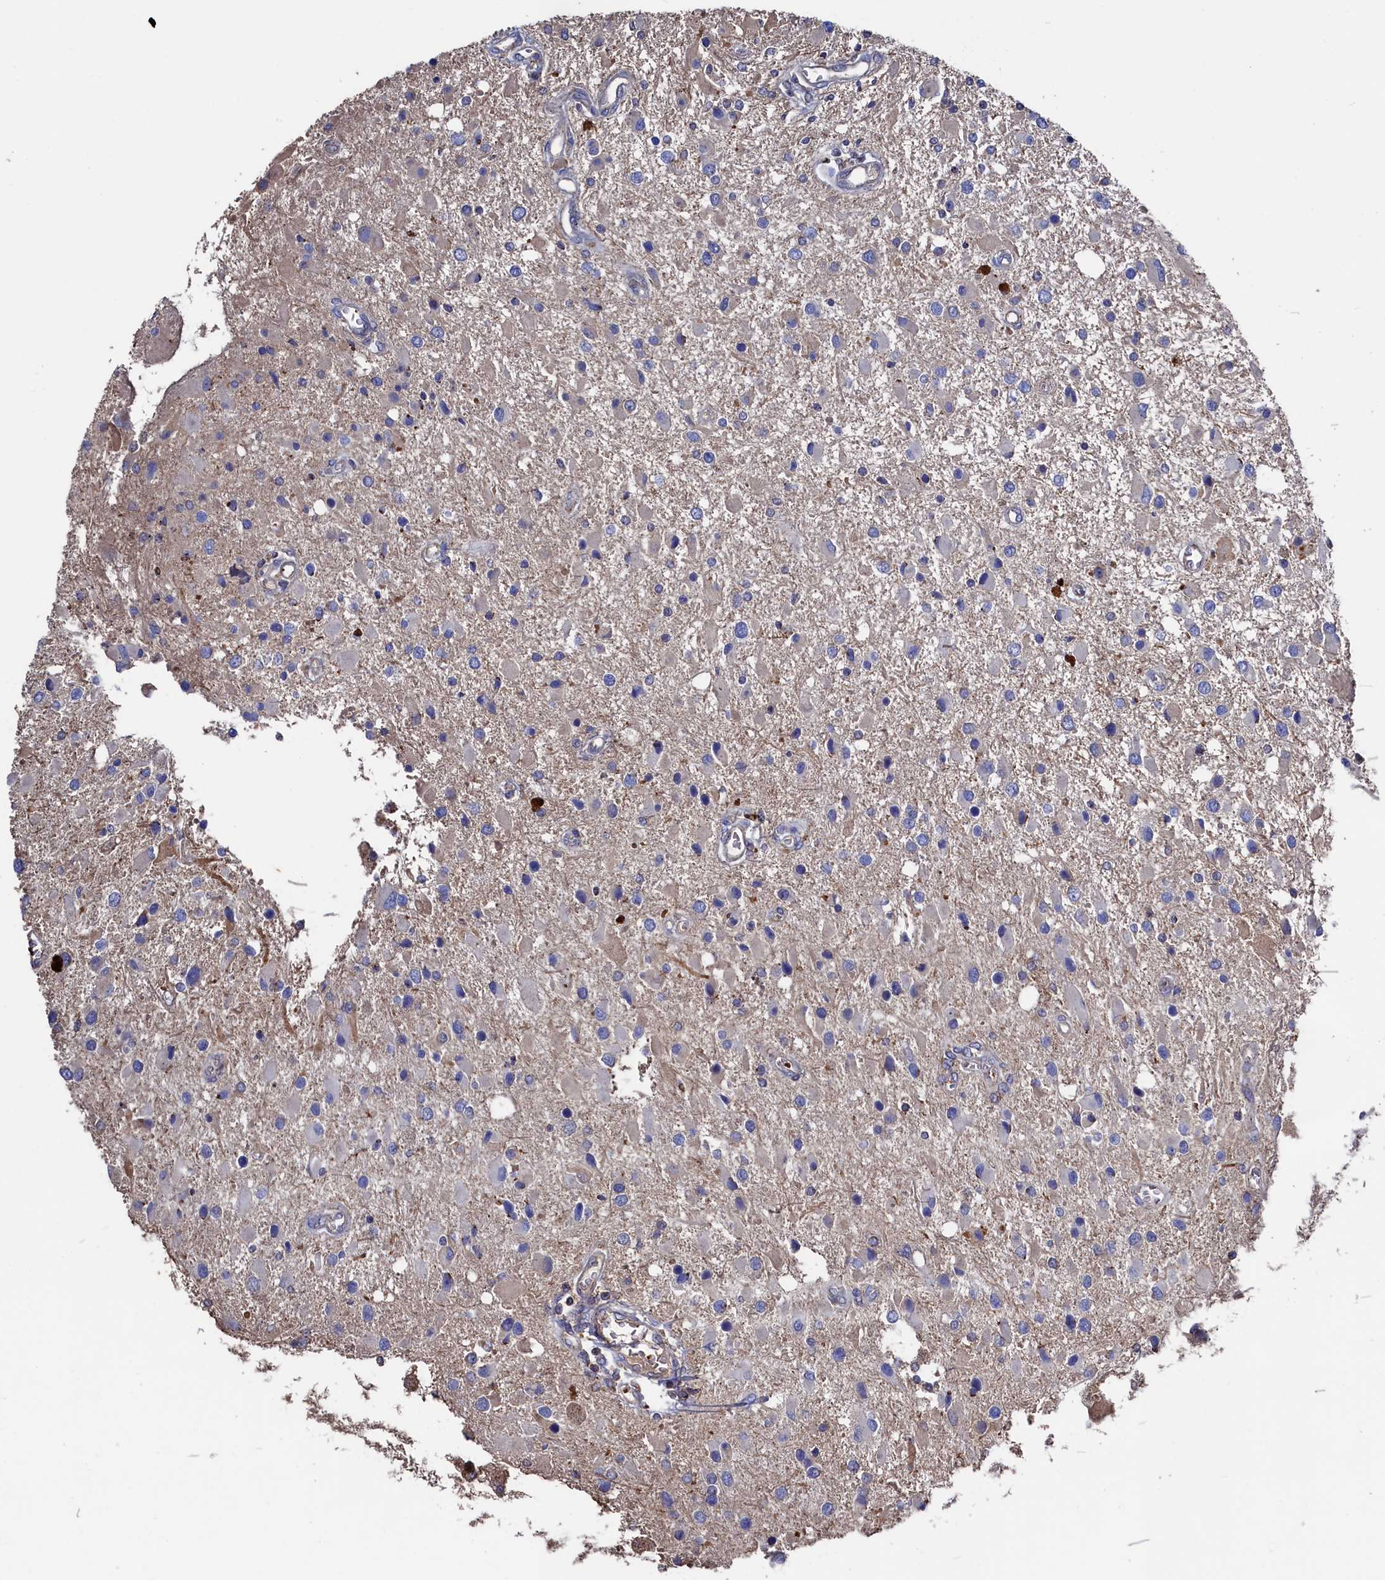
{"staining": {"intensity": "negative", "quantity": "none", "location": "none"}, "tissue": "glioma", "cell_type": "Tumor cells", "image_type": "cancer", "snomed": [{"axis": "morphology", "description": "Glioma, malignant, High grade"}, {"axis": "topography", "description": "Brain"}], "caption": "Glioma was stained to show a protein in brown. There is no significant staining in tumor cells. Nuclei are stained in blue.", "gene": "TK2", "patient": {"sex": "male", "age": 53}}